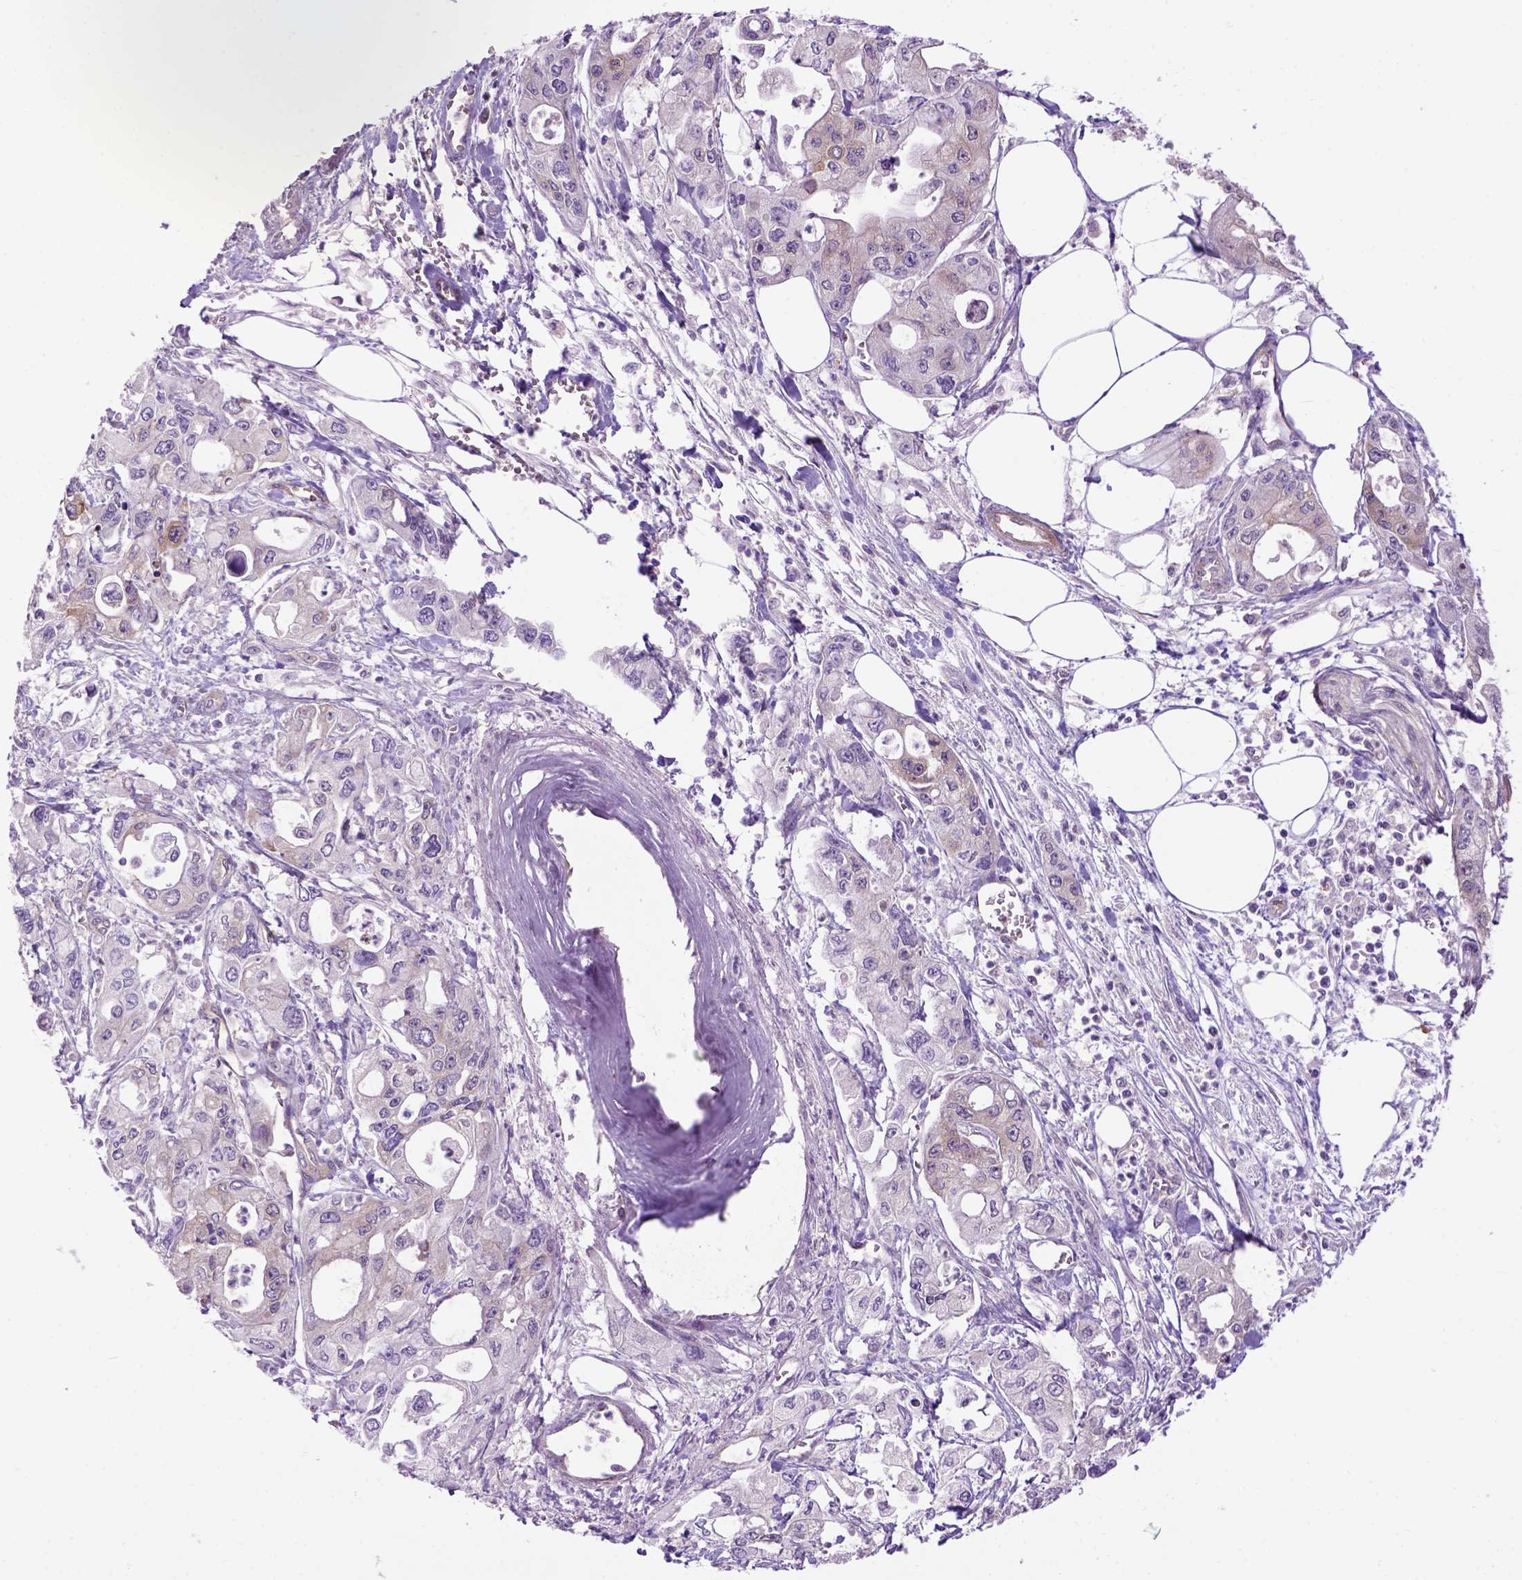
{"staining": {"intensity": "weak", "quantity": "25%-75%", "location": "cytoplasmic/membranous"}, "tissue": "pancreatic cancer", "cell_type": "Tumor cells", "image_type": "cancer", "snomed": [{"axis": "morphology", "description": "Adenocarcinoma, NOS"}, {"axis": "topography", "description": "Pancreas"}], "caption": "Immunohistochemistry micrograph of neoplastic tissue: human pancreatic adenocarcinoma stained using immunohistochemistry demonstrates low levels of weak protein expression localized specifically in the cytoplasmic/membranous of tumor cells, appearing as a cytoplasmic/membranous brown color.", "gene": "CASKIN2", "patient": {"sex": "male", "age": 70}}